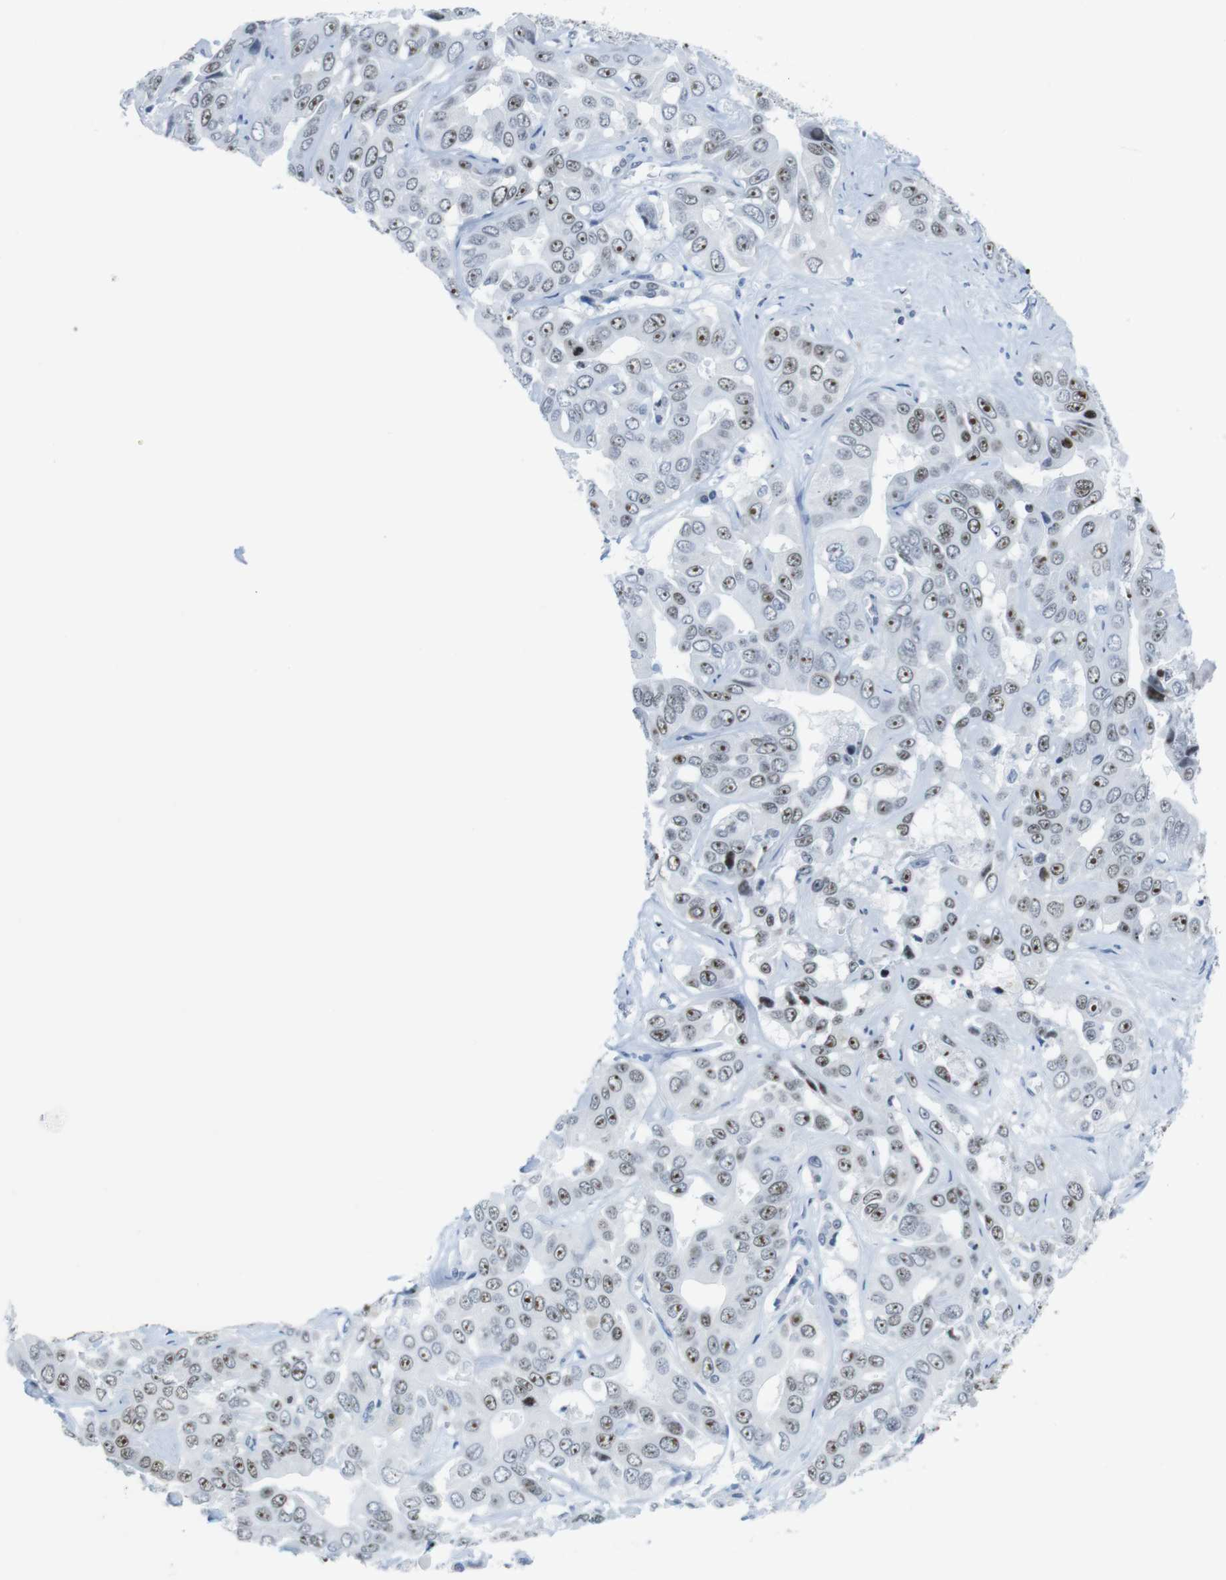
{"staining": {"intensity": "moderate", "quantity": ">75%", "location": "nuclear"}, "tissue": "liver cancer", "cell_type": "Tumor cells", "image_type": "cancer", "snomed": [{"axis": "morphology", "description": "Cholangiocarcinoma"}, {"axis": "topography", "description": "Liver"}], "caption": "Liver cholangiocarcinoma was stained to show a protein in brown. There is medium levels of moderate nuclear expression in approximately >75% of tumor cells. Nuclei are stained in blue.", "gene": "NIFK", "patient": {"sex": "female", "age": 52}}